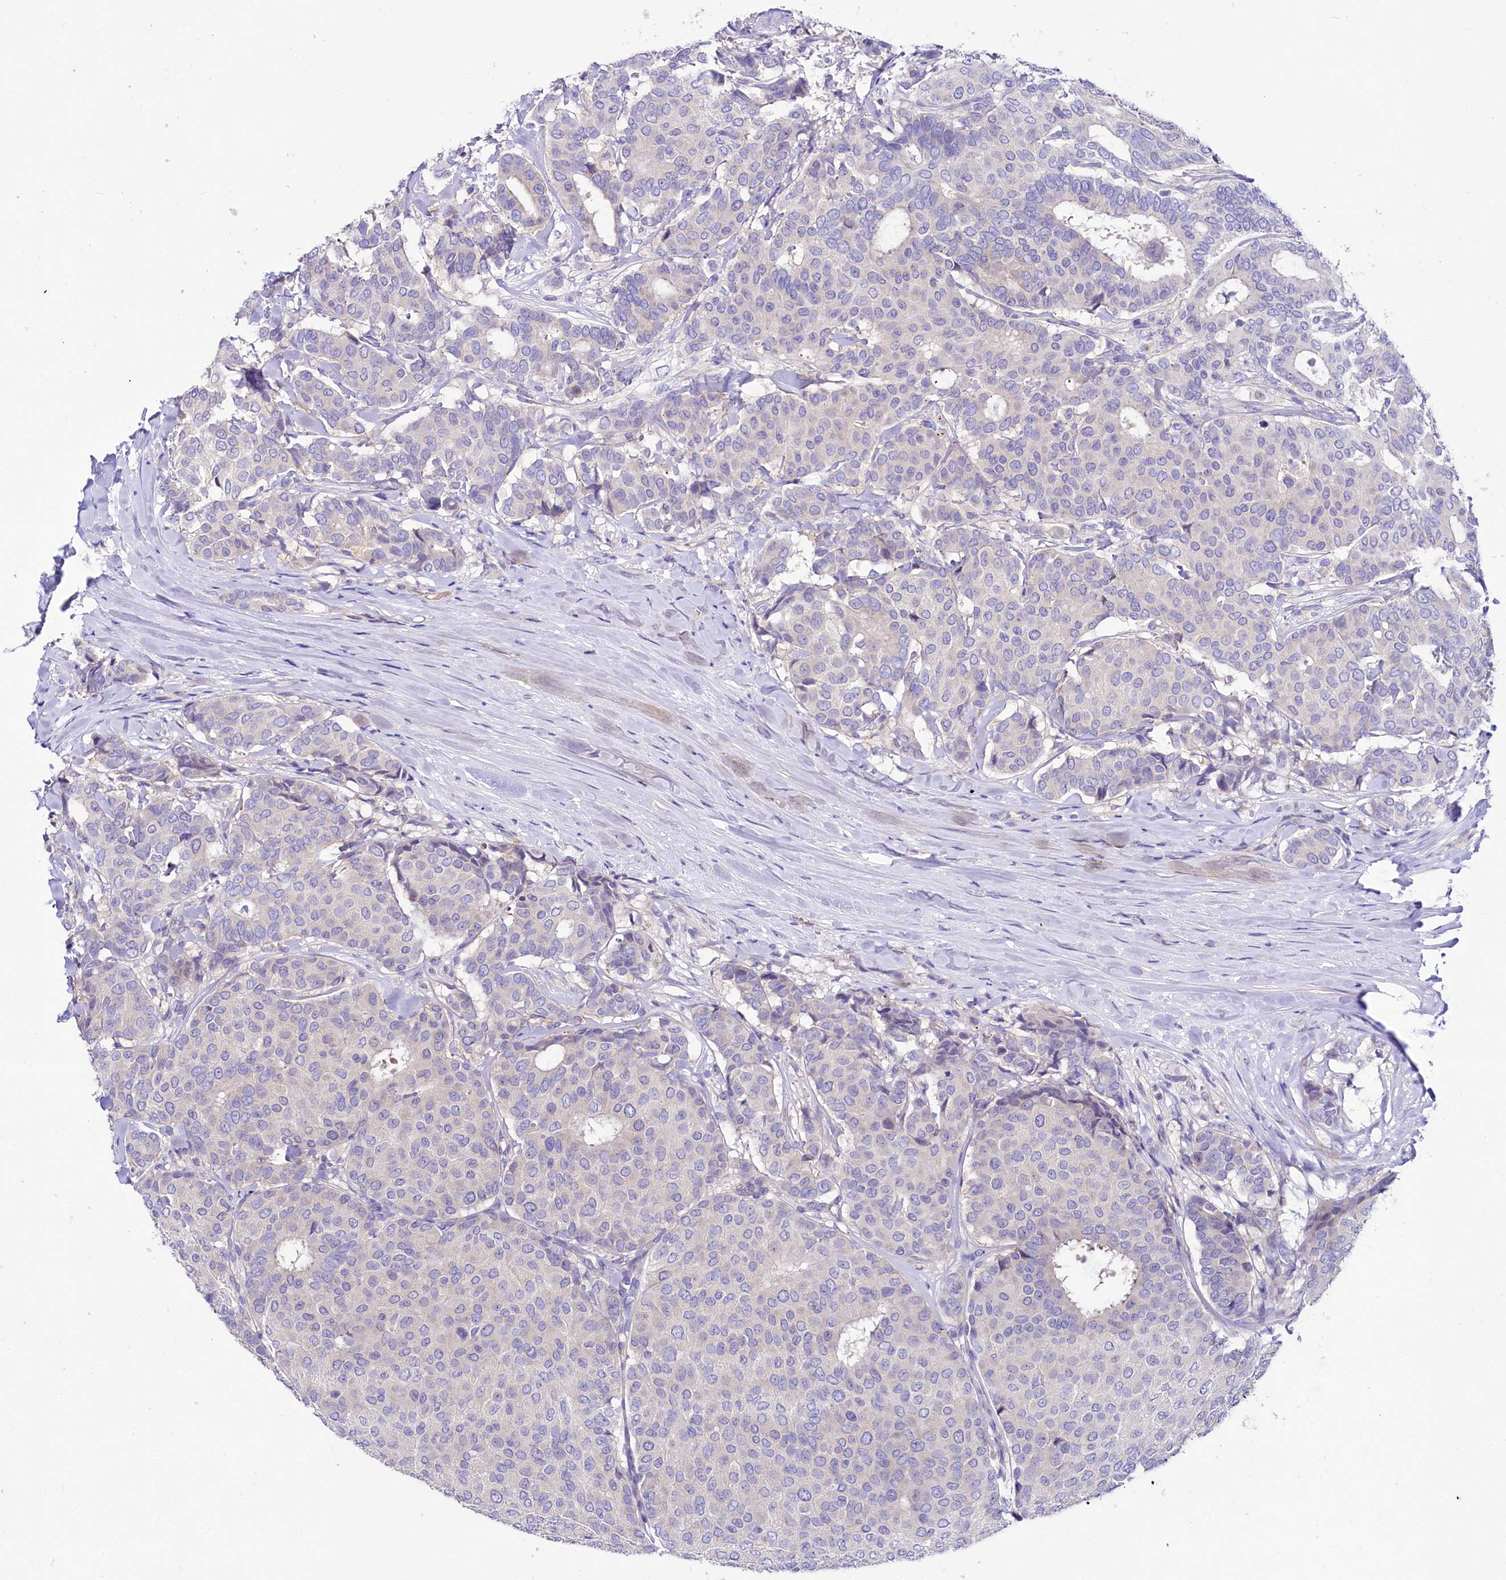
{"staining": {"intensity": "negative", "quantity": "none", "location": "none"}, "tissue": "breast cancer", "cell_type": "Tumor cells", "image_type": "cancer", "snomed": [{"axis": "morphology", "description": "Duct carcinoma"}, {"axis": "topography", "description": "Breast"}], "caption": "Tumor cells show no significant positivity in breast infiltrating ductal carcinoma.", "gene": "ABHD5", "patient": {"sex": "female", "age": 75}}